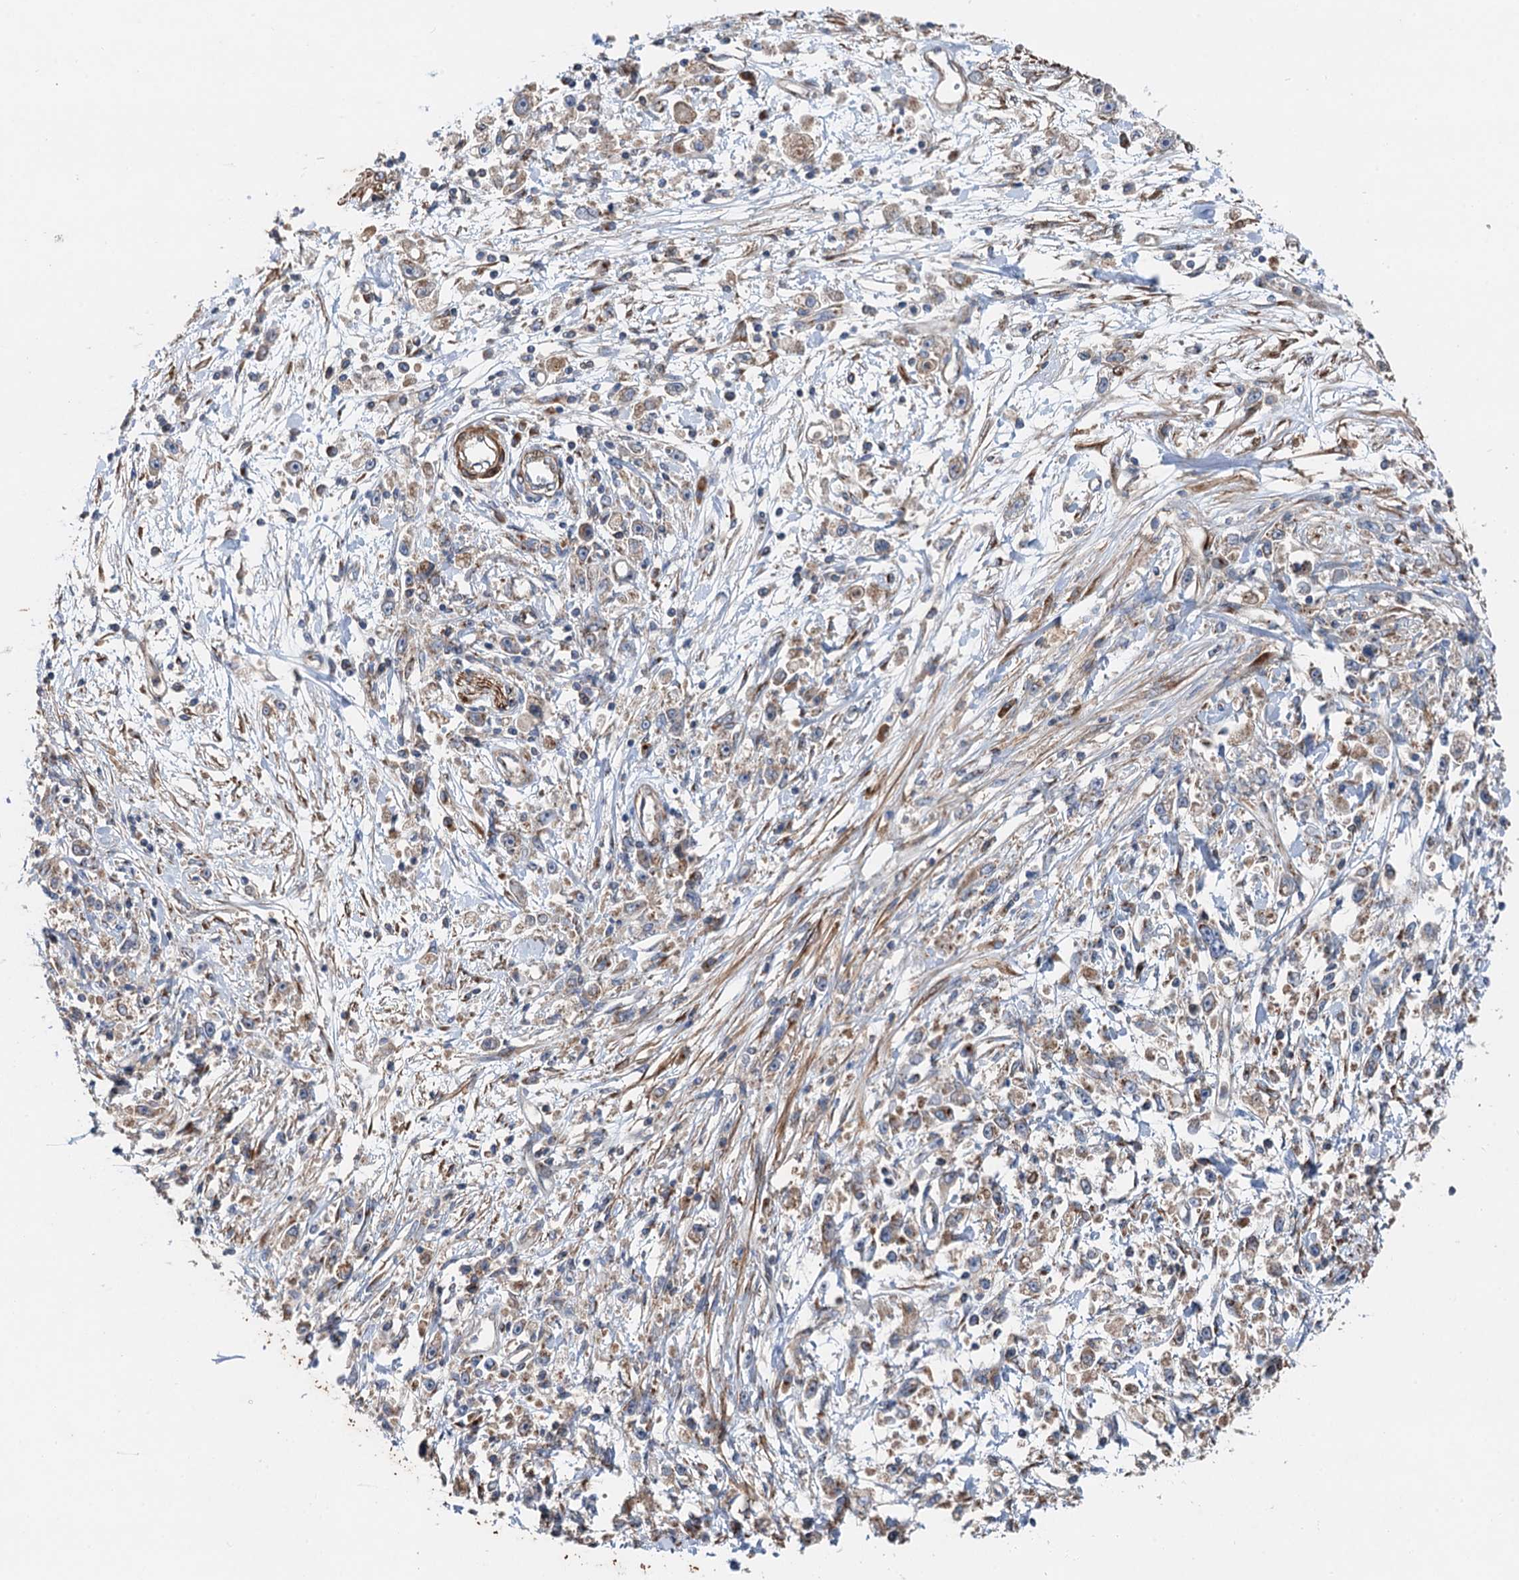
{"staining": {"intensity": "weak", "quantity": "25%-75%", "location": "cytoplasmic/membranous"}, "tissue": "stomach cancer", "cell_type": "Tumor cells", "image_type": "cancer", "snomed": [{"axis": "morphology", "description": "Adenocarcinoma, NOS"}, {"axis": "topography", "description": "Stomach"}], "caption": "The histopathology image shows staining of adenocarcinoma (stomach), revealing weak cytoplasmic/membranous protein positivity (brown color) within tumor cells. (IHC, brightfield microscopy, high magnification).", "gene": "ANKRD26", "patient": {"sex": "female", "age": 59}}